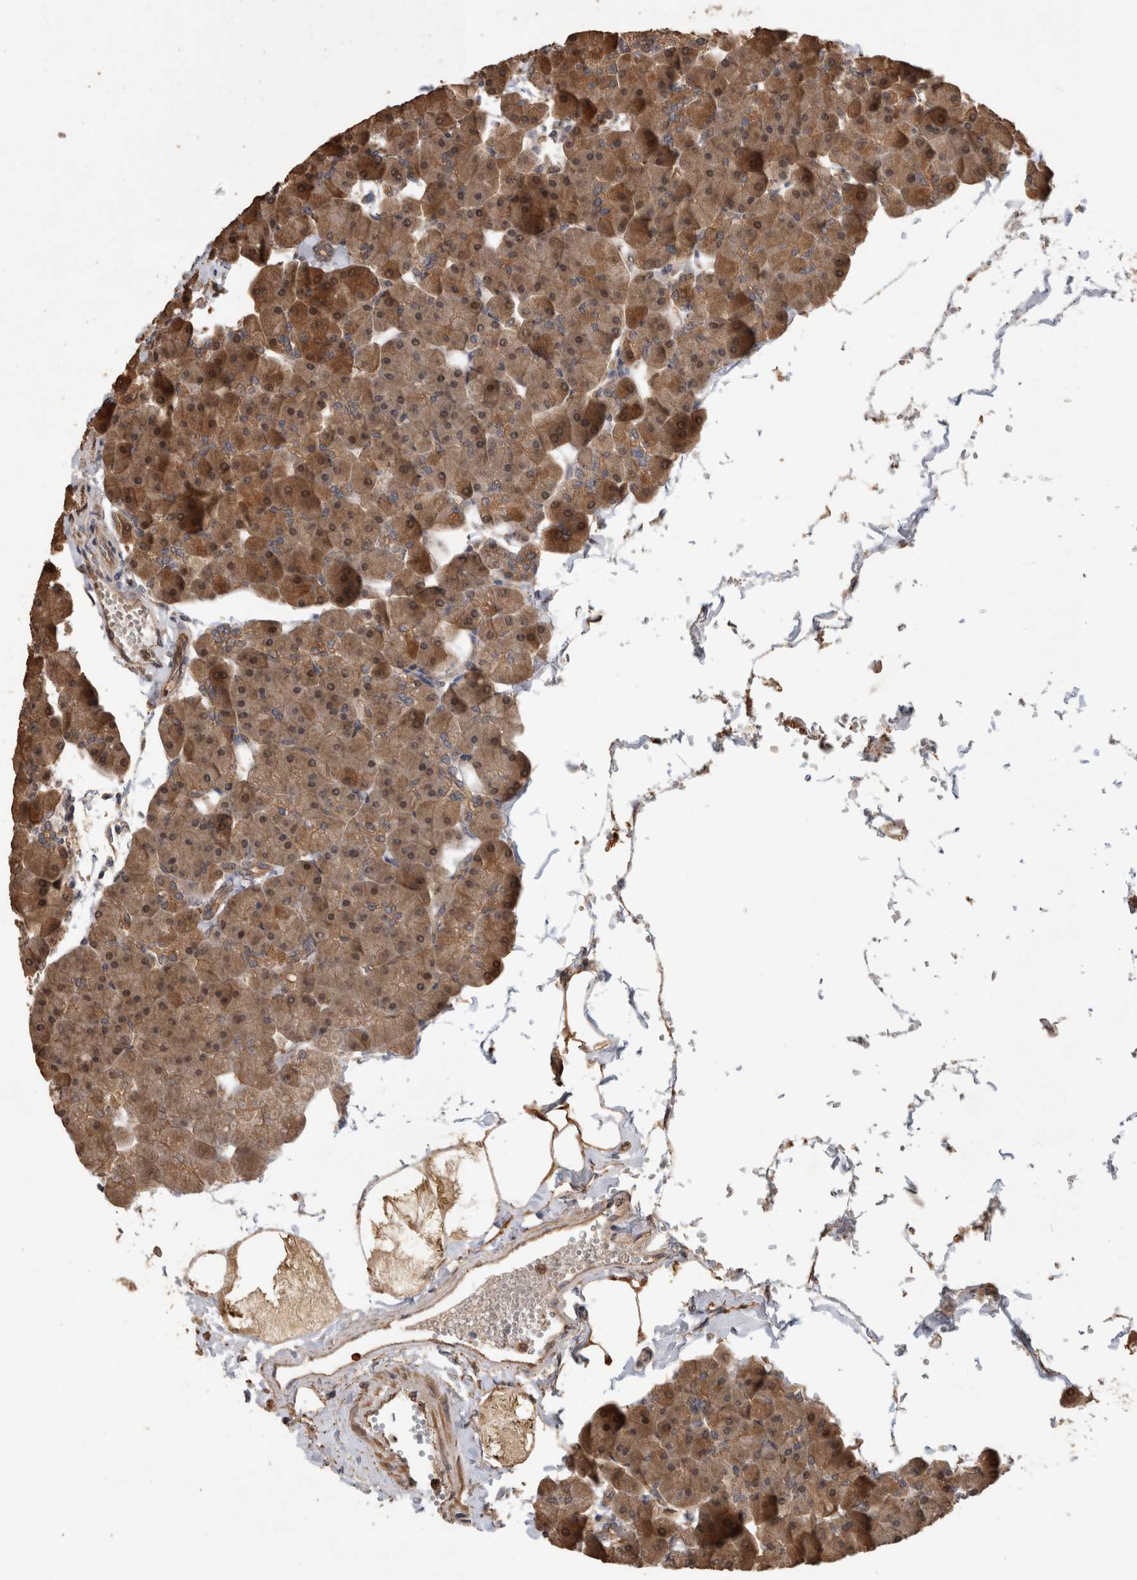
{"staining": {"intensity": "moderate", "quantity": "25%-75%", "location": "cytoplasmic/membranous"}, "tissue": "pancreas", "cell_type": "Exocrine glandular cells", "image_type": "normal", "snomed": [{"axis": "morphology", "description": "Normal tissue, NOS"}, {"axis": "topography", "description": "Pancreas"}], "caption": "Immunohistochemistry (IHC) micrograph of unremarkable human pancreas stained for a protein (brown), which exhibits medium levels of moderate cytoplasmic/membranous staining in approximately 25%-75% of exocrine glandular cells.", "gene": "RHPN1", "patient": {"sex": "male", "age": 35}}